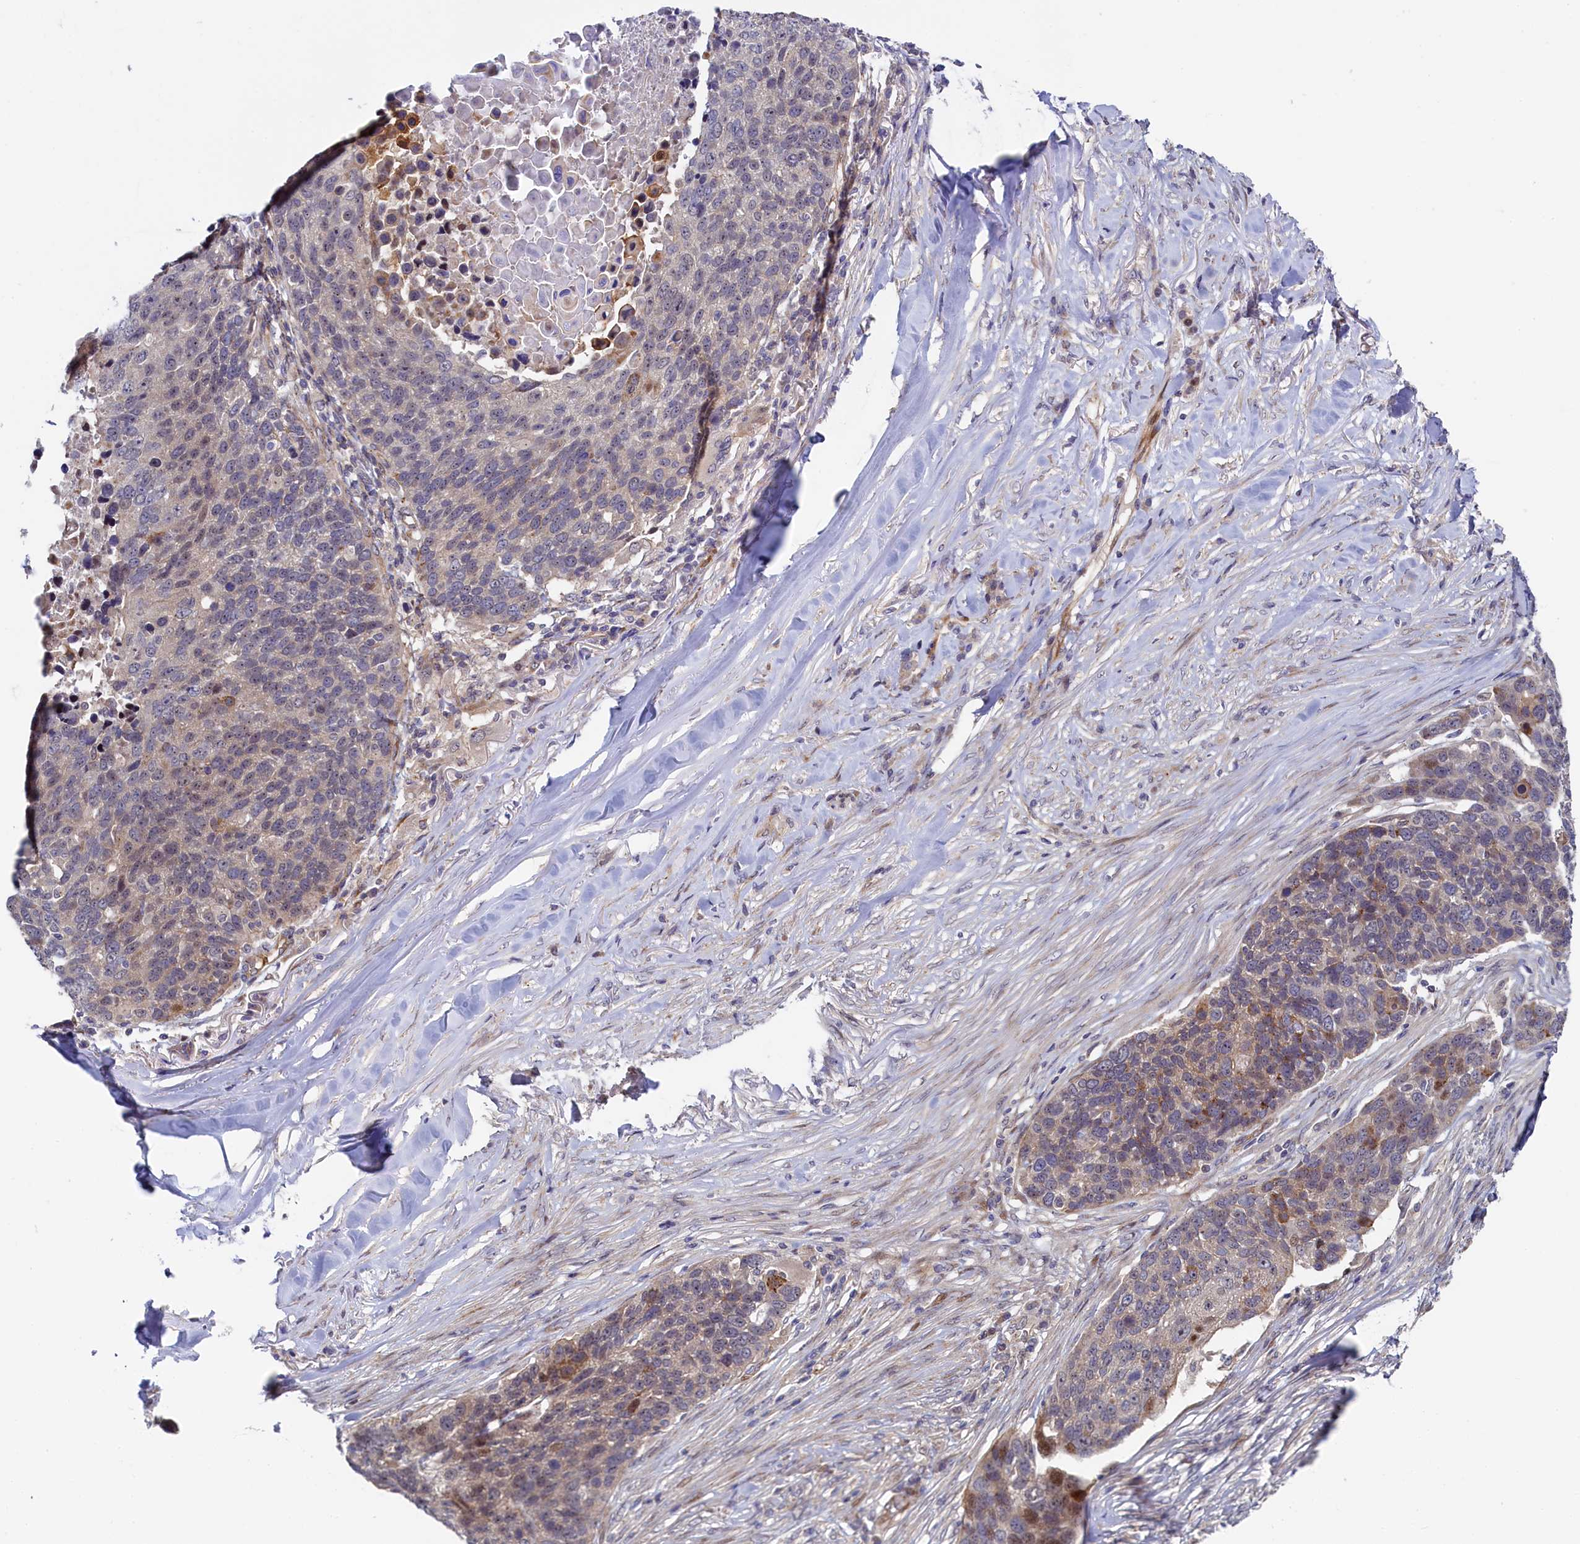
{"staining": {"intensity": "moderate", "quantity": "<25%", "location": "cytoplasmic/membranous"}, "tissue": "lung cancer", "cell_type": "Tumor cells", "image_type": "cancer", "snomed": [{"axis": "morphology", "description": "Normal tissue, NOS"}, {"axis": "morphology", "description": "Squamous cell carcinoma, NOS"}, {"axis": "topography", "description": "Lymph node"}, {"axis": "topography", "description": "Lung"}], "caption": "Tumor cells demonstrate moderate cytoplasmic/membranous staining in about <25% of cells in lung squamous cell carcinoma. (Stains: DAB in brown, nuclei in blue, Microscopy: brightfield microscopy at high magnification).", "gene": "PIK3C3", "patient": {"sex": "male", "age": 66}}